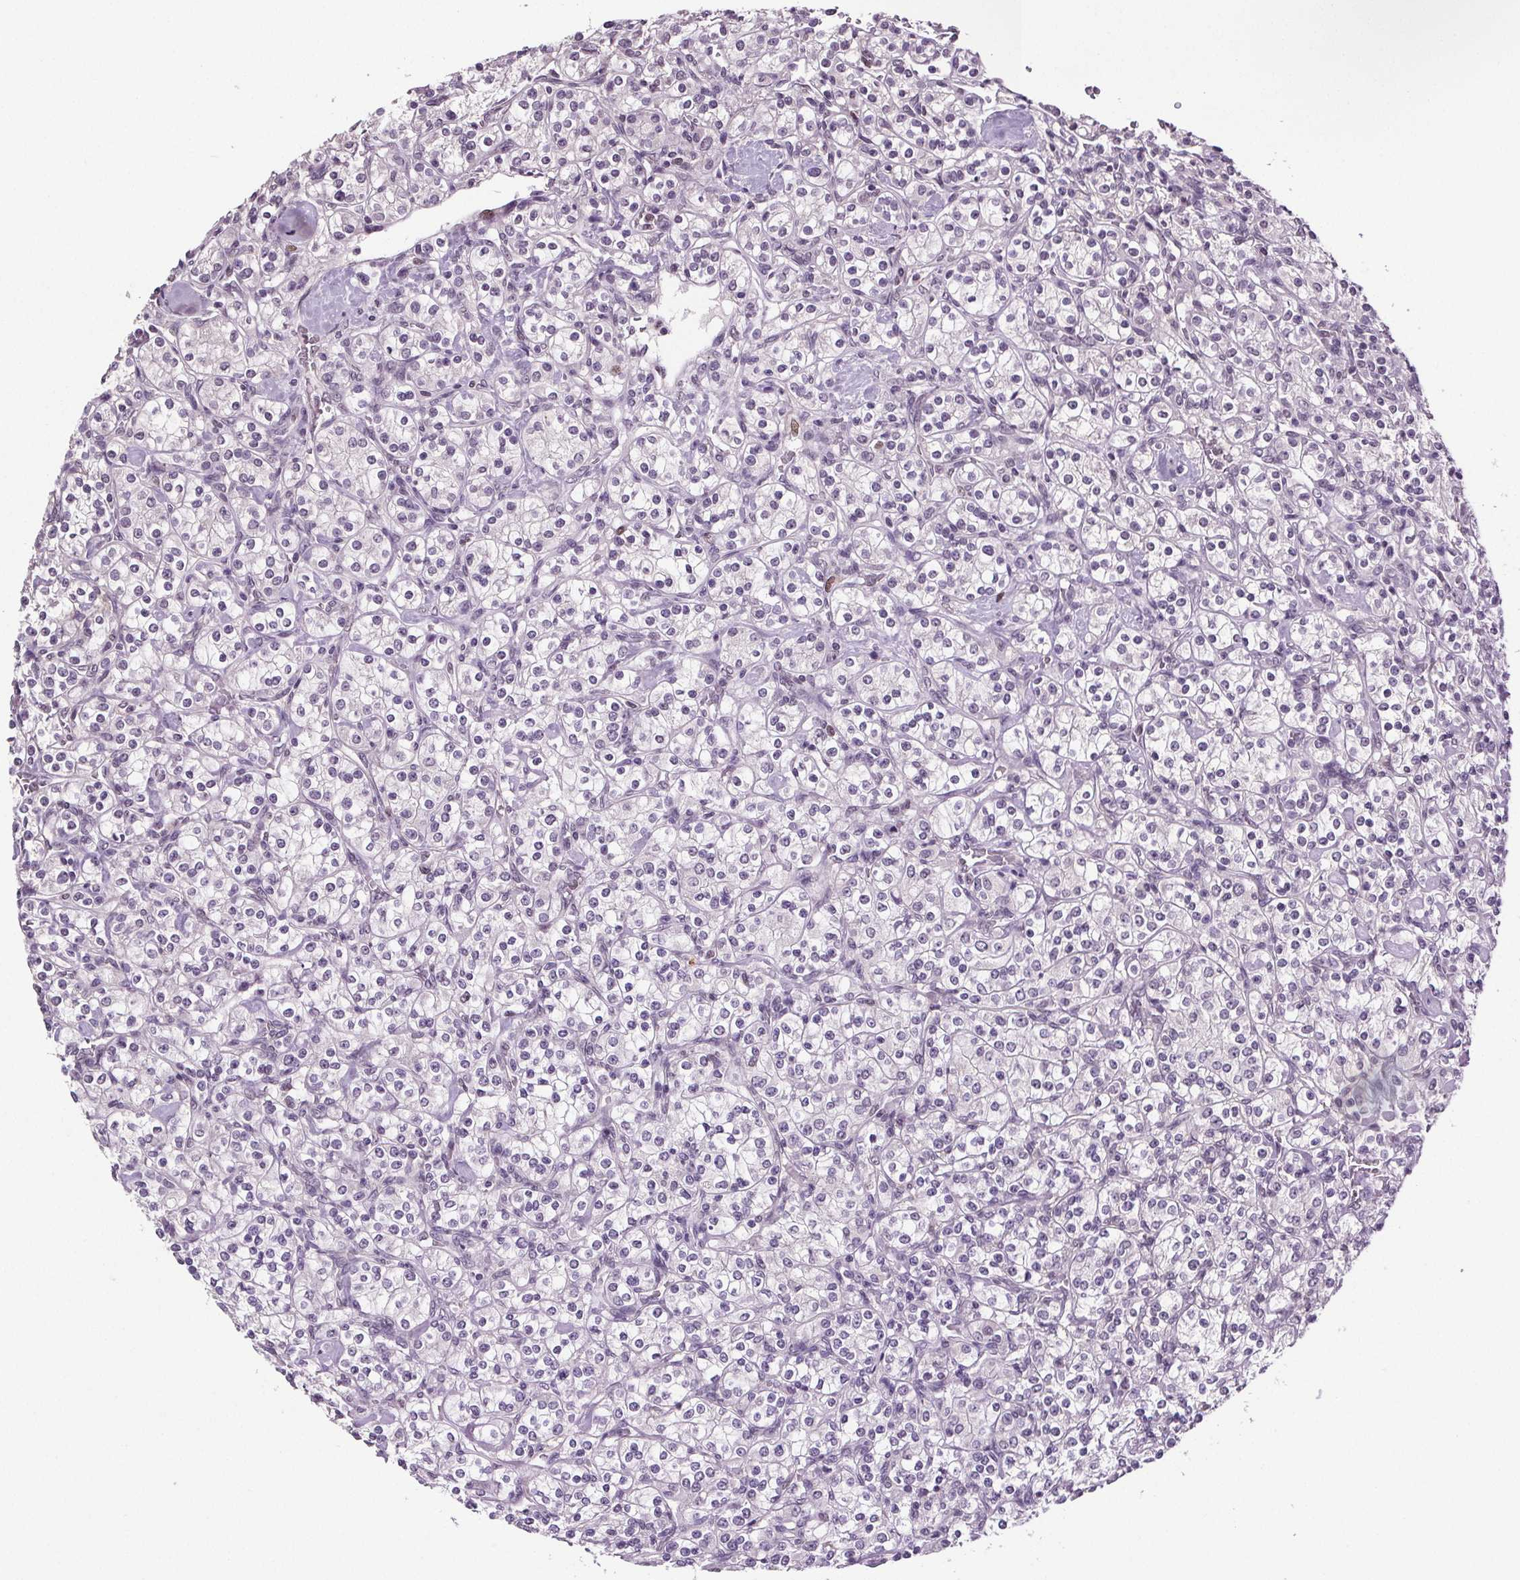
{"staining": {"intensity": "negative", "quantity": "none", "location": "none"}, "tissue": "renal cancer", "cell_type": "Tumor cells", "image_type": "cancer", "snomed": [{"axis": "morphology", "description": "Adenocarcinoma, NOS"}, {"axis": "topography", "description": "Kidney"}], "caption": "Human adenocarcinoma (renal) stained for a protein using immunohistochemistry (IHC) shows no positivity in tumor cells.", "gene": "CENPF", "patient": {"sex": "male", "age": 77}}